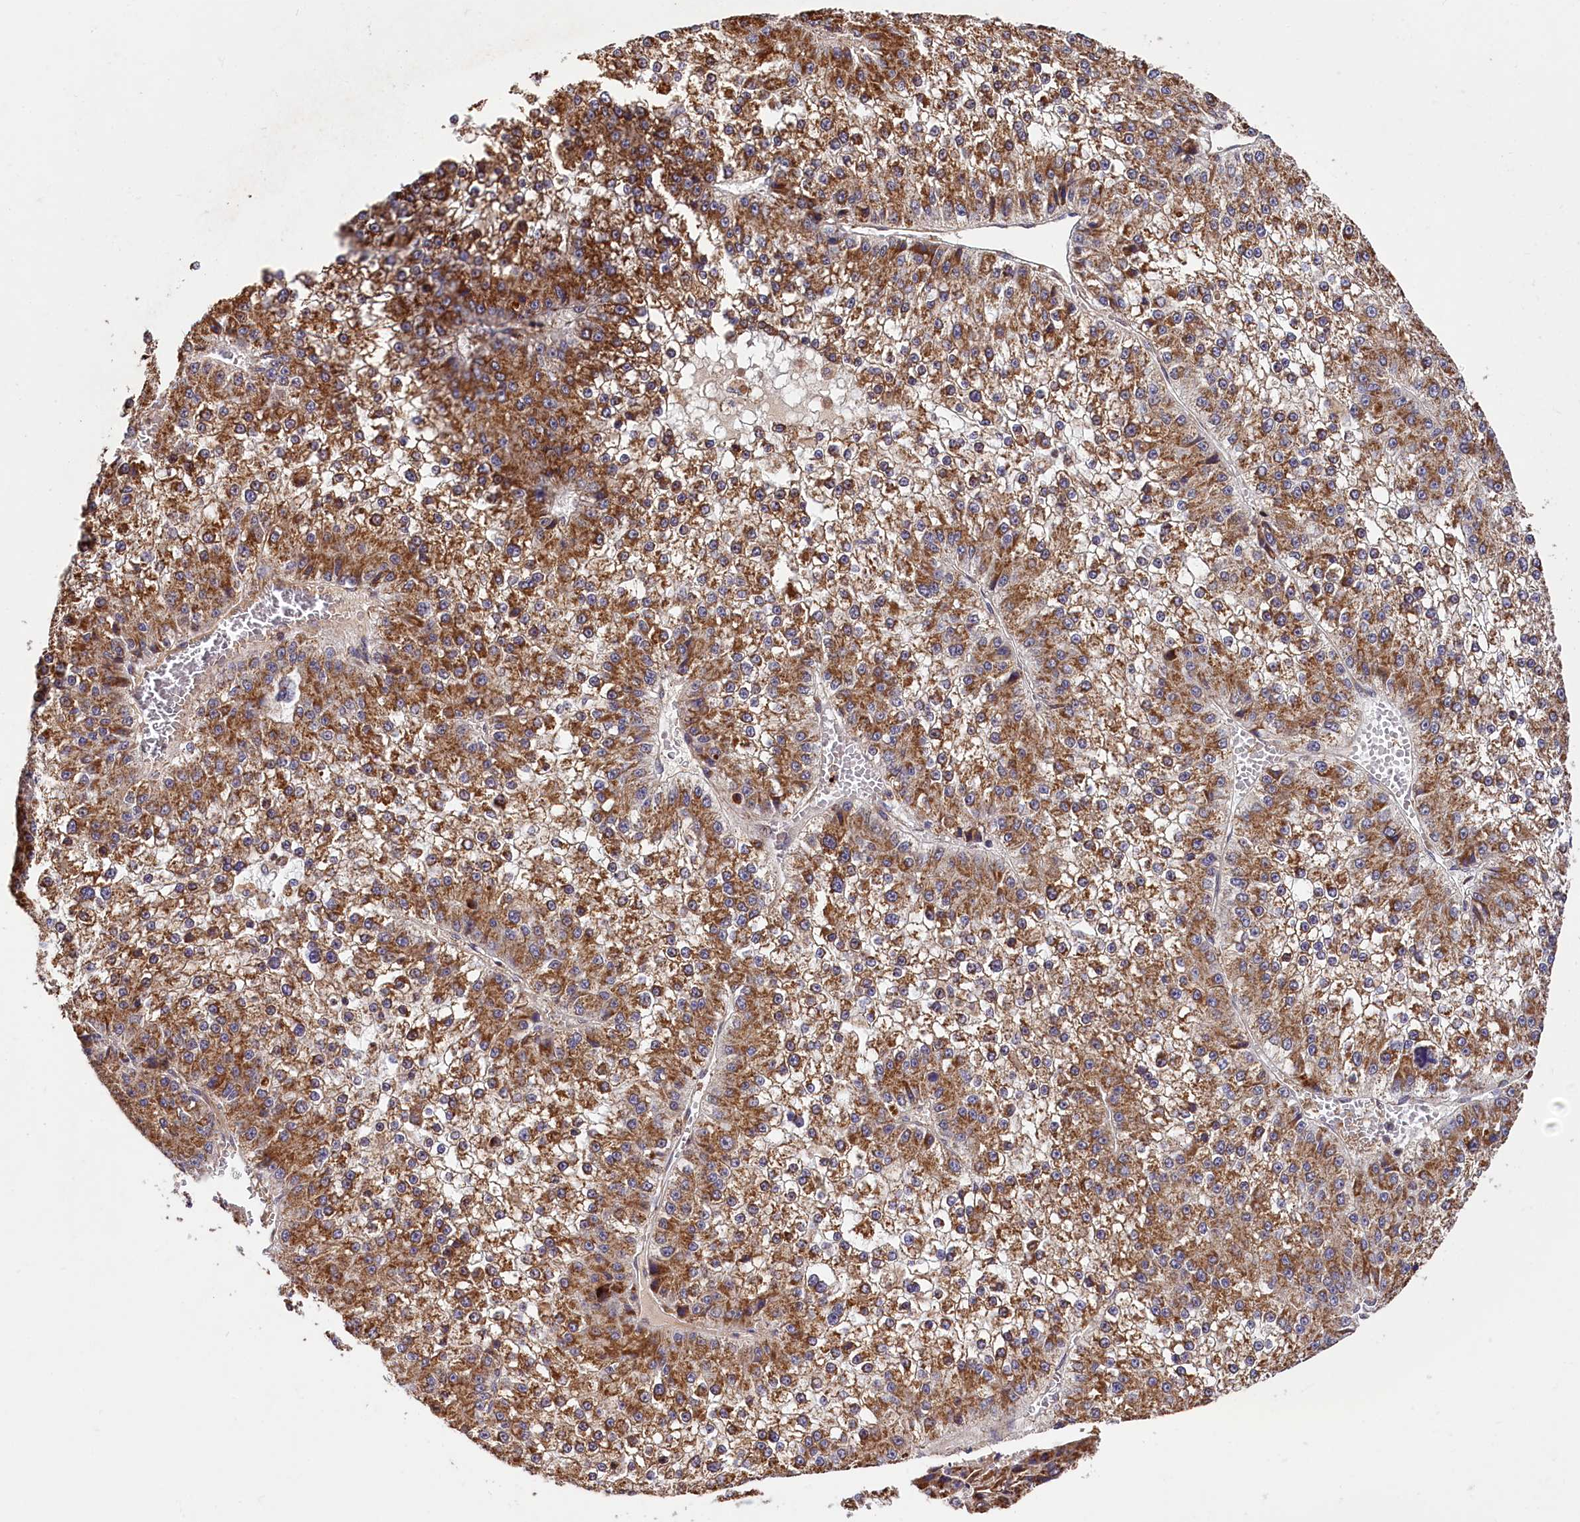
{"staining": {"intensity": "moderate", "quantity": ">75%", "location": "cytoplasmic/membranous"}, "tissue": "liver cancer", "cell_type": "Tumor cells", "image_type": "cancer", "snomed": [{"axis": "morphology", "description": "Carcinoma, Hepatocellular, NOS"}, {"axis": "topography", "description": "Liver"}], "caption": "A high-resolution histopathology image shows immunohistochemistry (IHC) staining of hepatocellular carcinoma (liver), which exhibits moderate cytoplasmic/membranous positivity in about >75% of tumor cells.", "gene": "SPRYD3", "patient": {"sex": "female", "age": 73}}